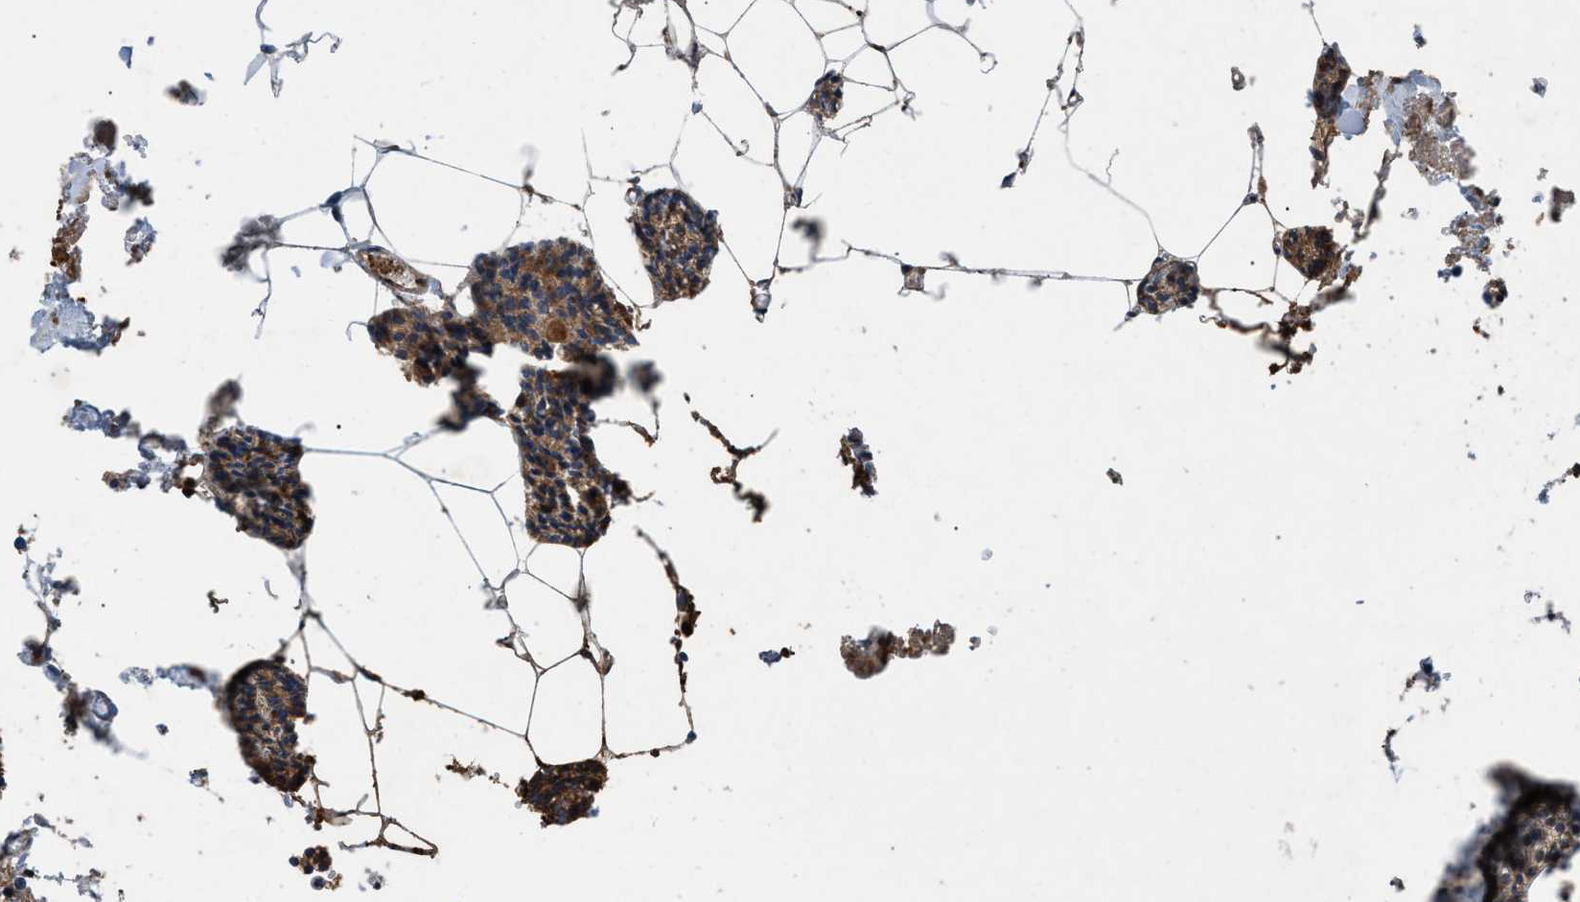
{"staining": {"intensity": "strong", "quantity": ">75%", "location": "cytoplasmic/membranous"}, "tissue": "parathyroid gland", "cell_type": "Glandular cells", "image_type": "normal", "snomed": [{"axis": "morphology", "description": "Normal tissue, NOS"}, {"axis": "morphology", "description": "Adenoma, NOS"}, {"axis": "topography", "description": "Parathyroid gland"}], "caption": "This histopathology image demonstrates immunohistochemistry (IHC) staining of normal human parathyroid gland, with high strong cytoplasmic/membranous staining in approximately >75% of glandular cells.", "gene": "AP3M2", "patient": {"sex": "female", "age": 70}}